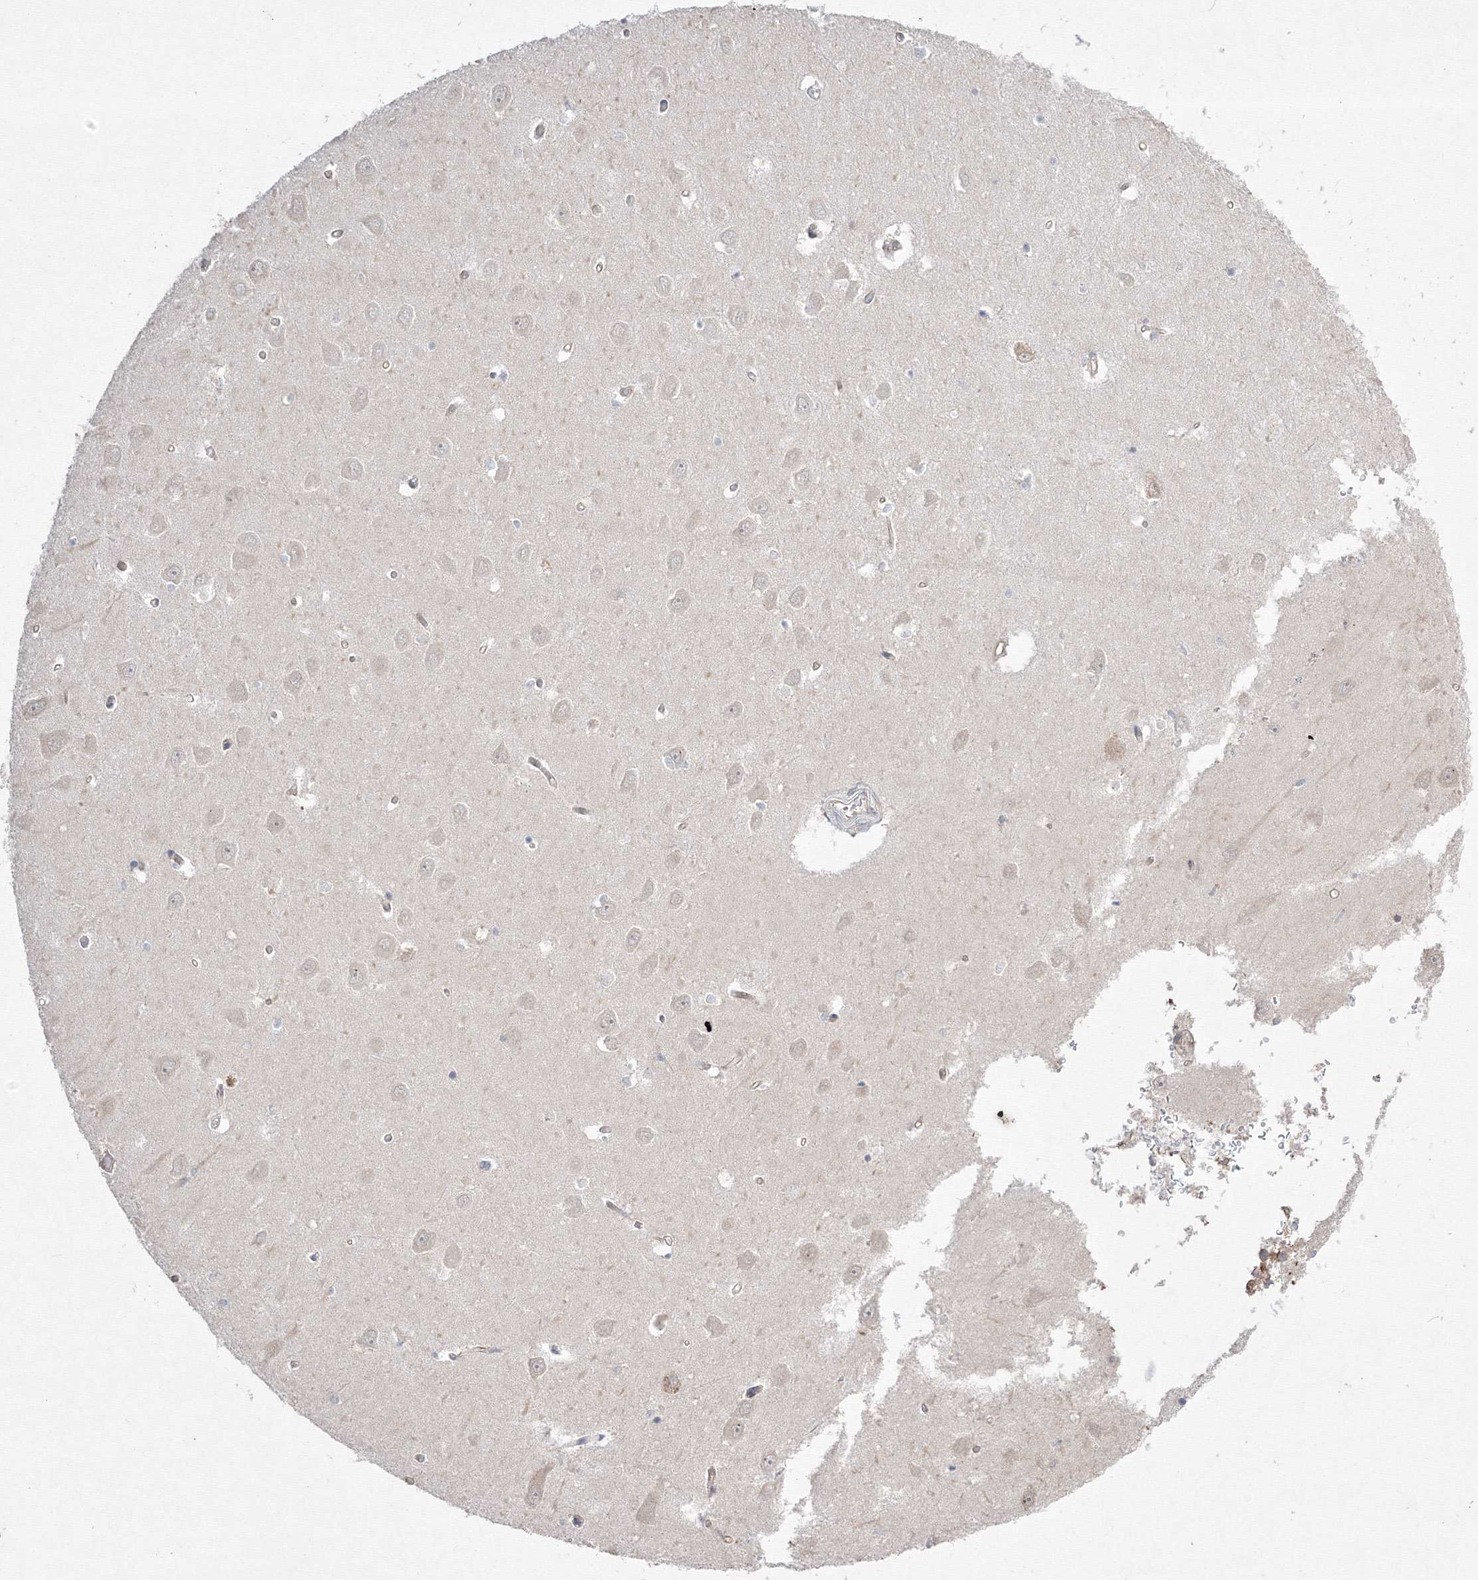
{"staining": {"intensity": "negative", "quantity": "none", "location": "none"}, "tissue": "hippocampus", "cell_type": "Glial cells", "image_type": "normal", "snomed": [{"axis": "morphology", "description": "Normal tissue, NOS"}, {"axis": "topography", "description": "Hippocampus"}], "caption": "Immunohistochemistry micrograph of benign hippocampus: human hippocampus stained with DAB demonstrates no significant protein expression in glial cells.", "gene": "FBXL8", "patient": {"sex": "male", "age": 70}}